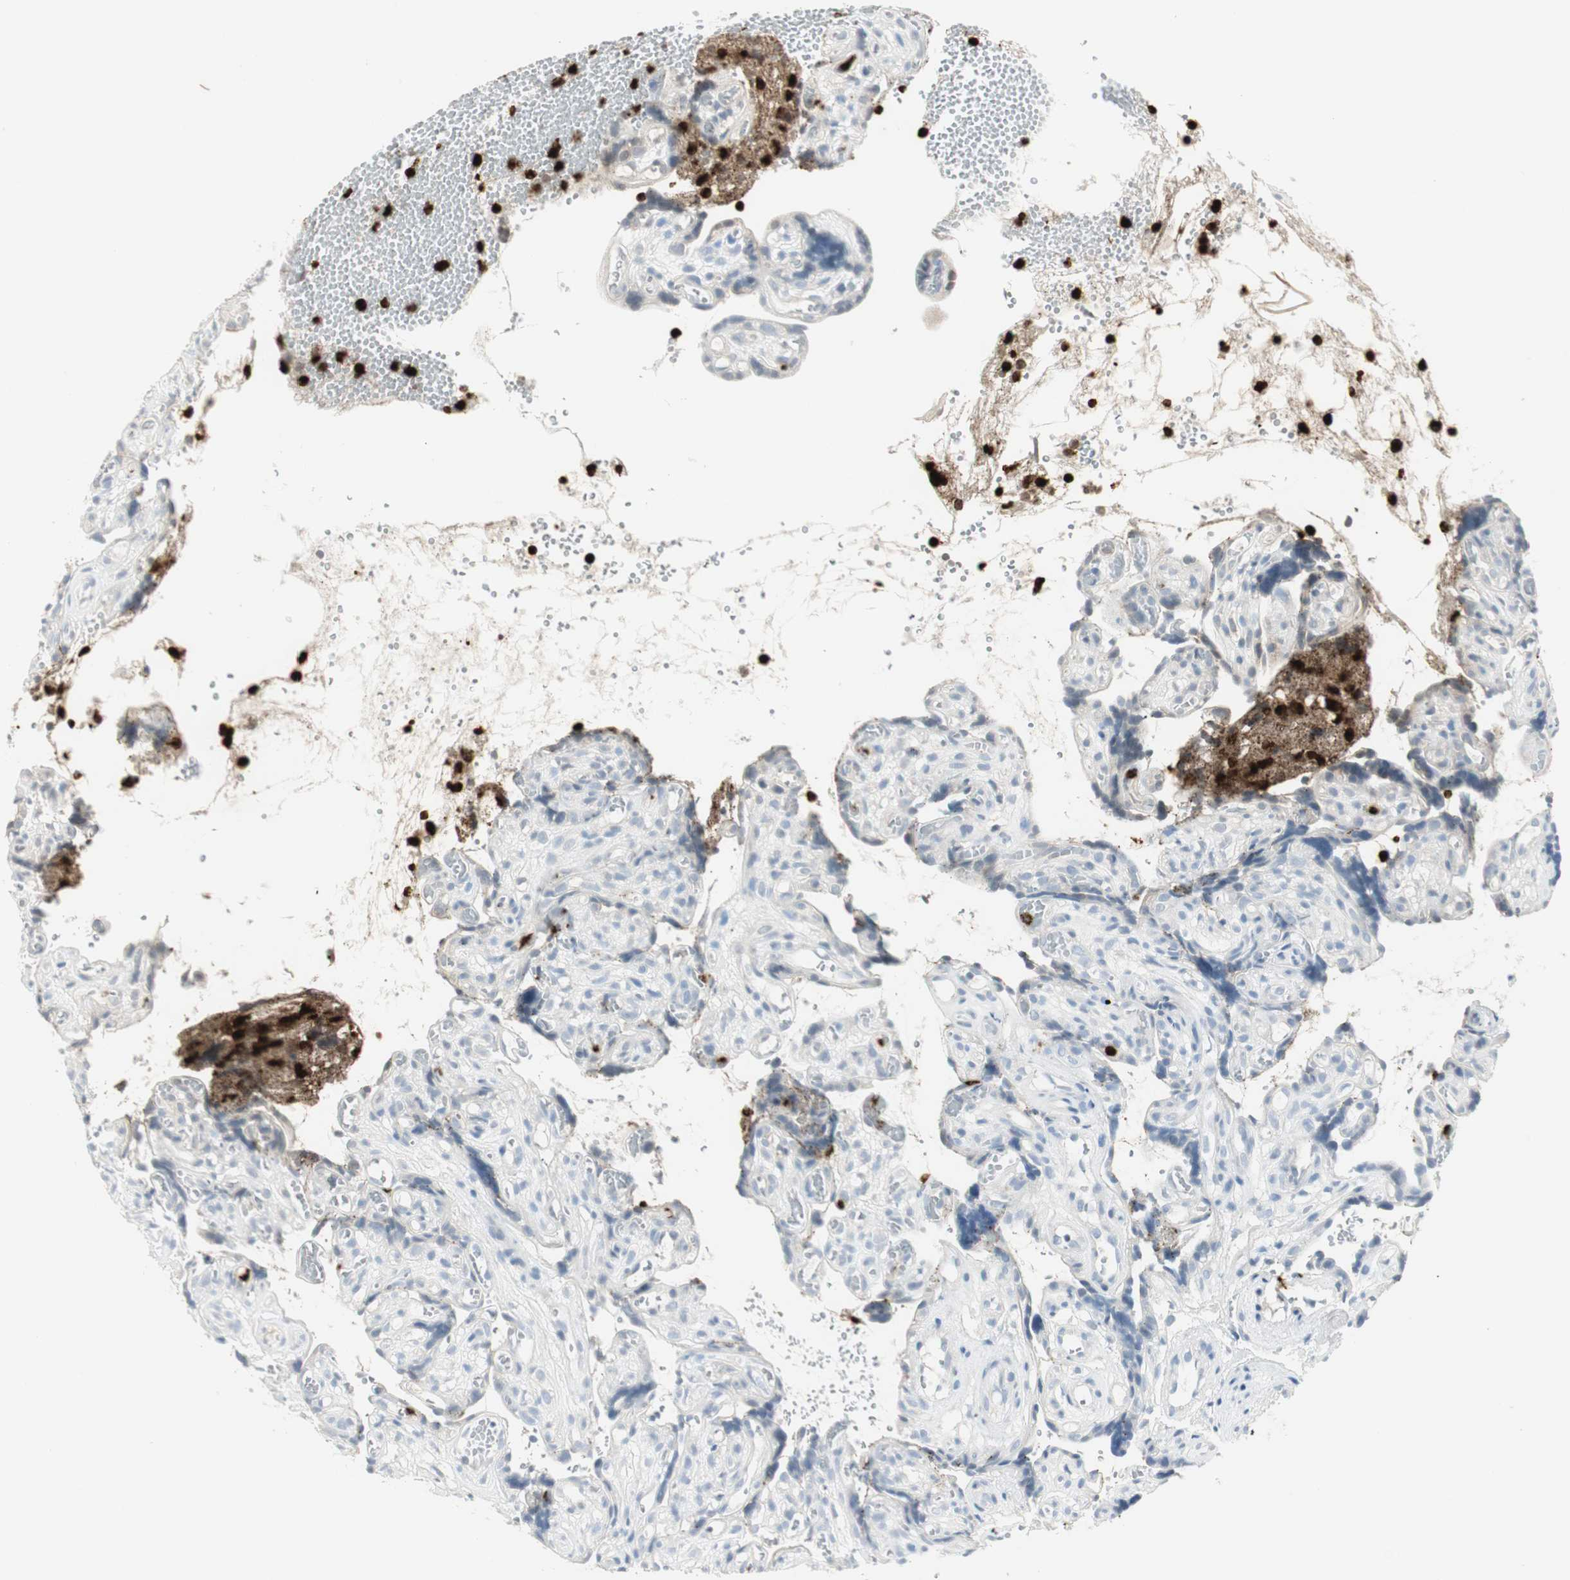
{"staining": {"intensity": "moderate", "quantity": ">75%", "location": "cytoplasmic/membranous"}, "tissue": "placenta", "cell_type": "Decidual cells", "image_type": "normal", "snomed": [{"axis": "morphology", "description": "Normal tissue, NOS"}, {"axis": "topography", "description": "Placenta"}], "caption": "An IHC image of normal tissue is shown. Protein staining in brown highlights moderate cytoplasmic/membranous positivity in placenta within decidual cells.", "gene": "PRTN3", "patient": {"sex": "female", "age": 30}}